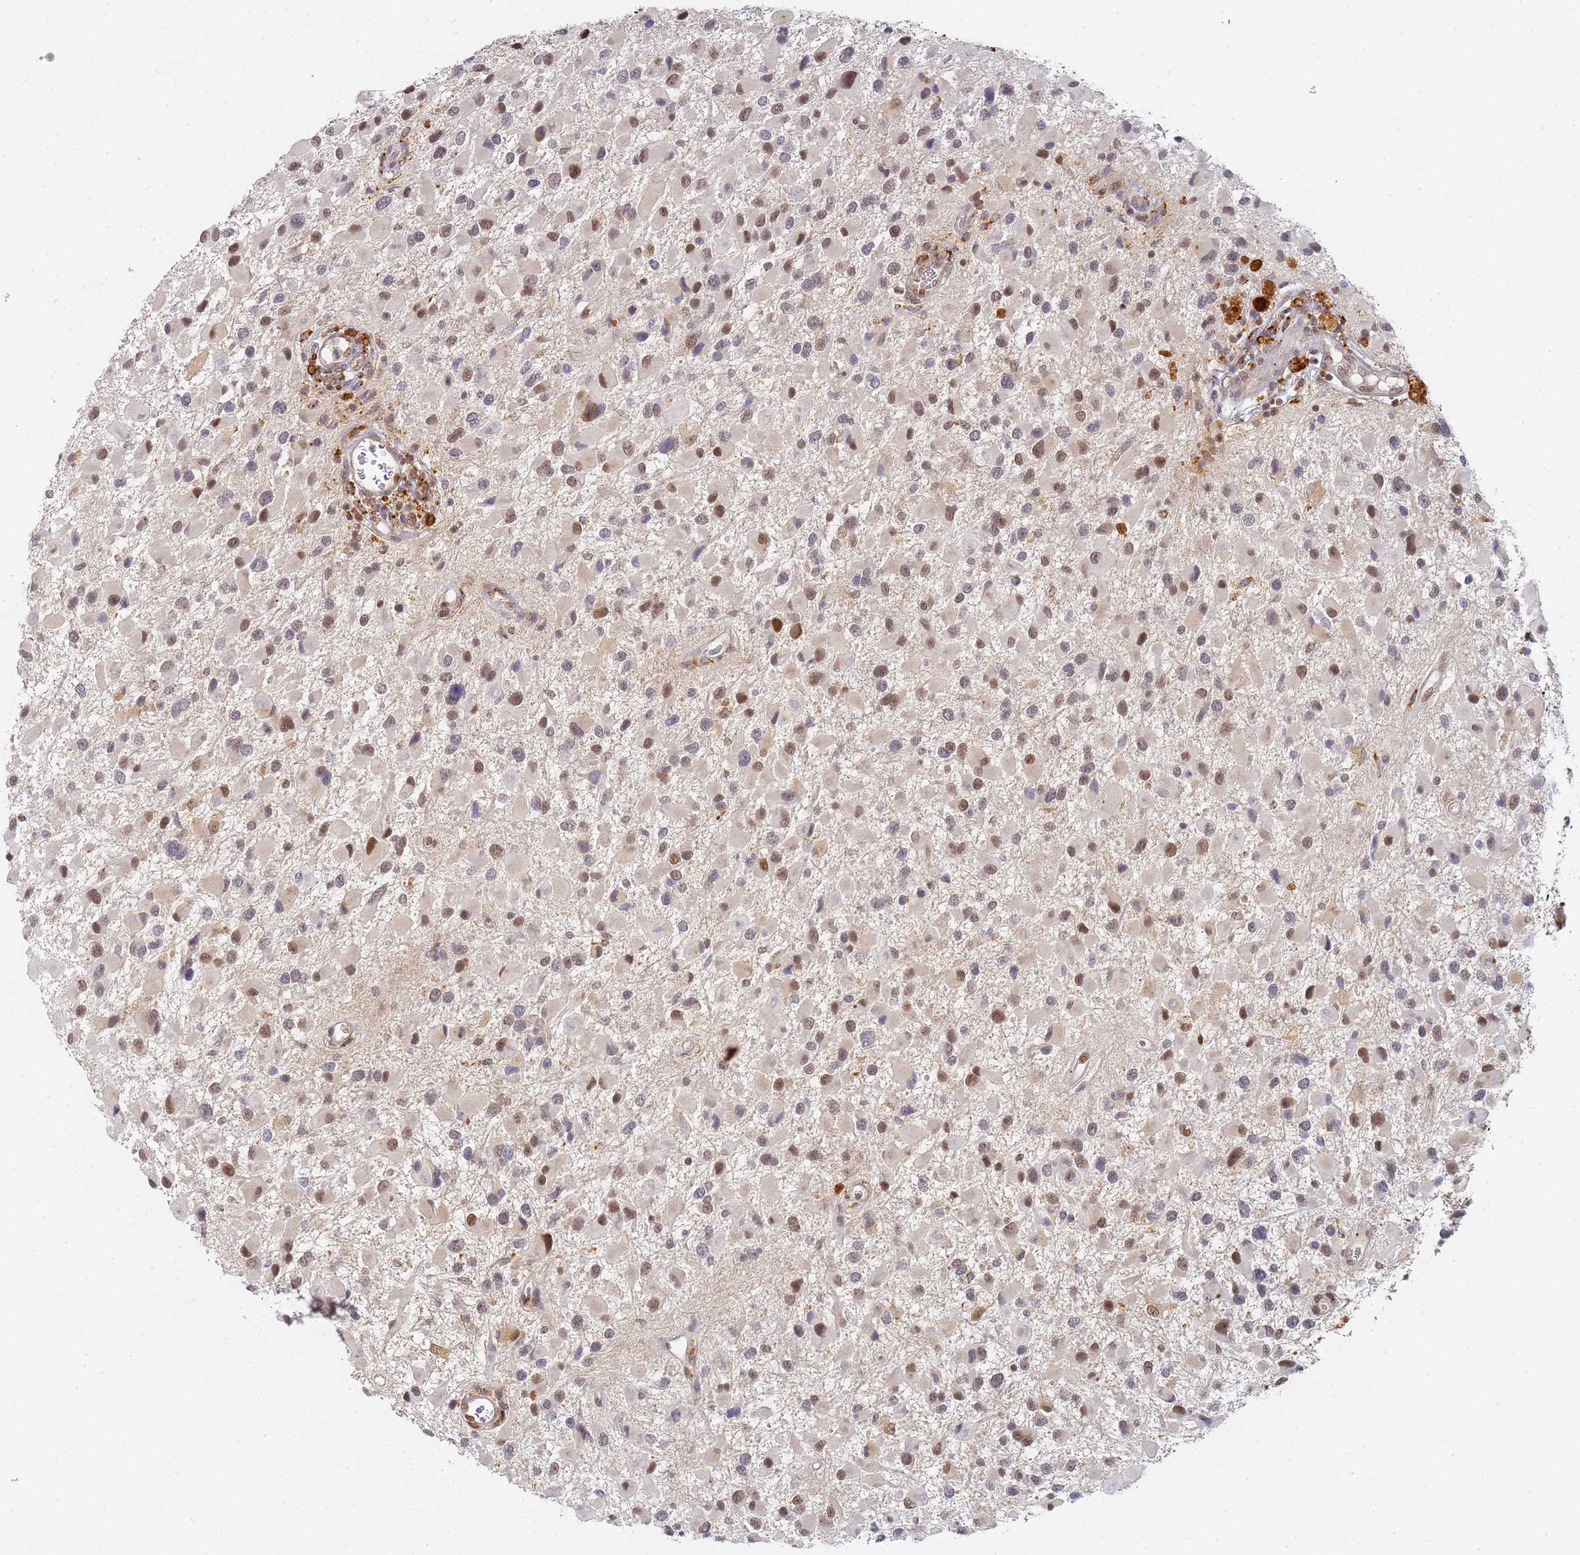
{"staining": {"intensity": "moderate", "quantity": "25%-75%", "location": "nuclear"}, "tissue": "glioma", "cell_type": "Tumor cells", "image_type": "cancer", "snomed": [{"axis": "morphology", "description": "Glioma, malignant, High grade"}, {"axis": "topography", "description": "Brain"}], "caption": "Immunohistochemistry (IHC) photomicrograph of human malignant glioma (high-grade) stained for a protein (brown), which reveals medium levels of moderate nuclear expression in about 25%-75% of tumor cells.", "gene": "HMCES", "patient": {"sex": "male", "age": 53}}